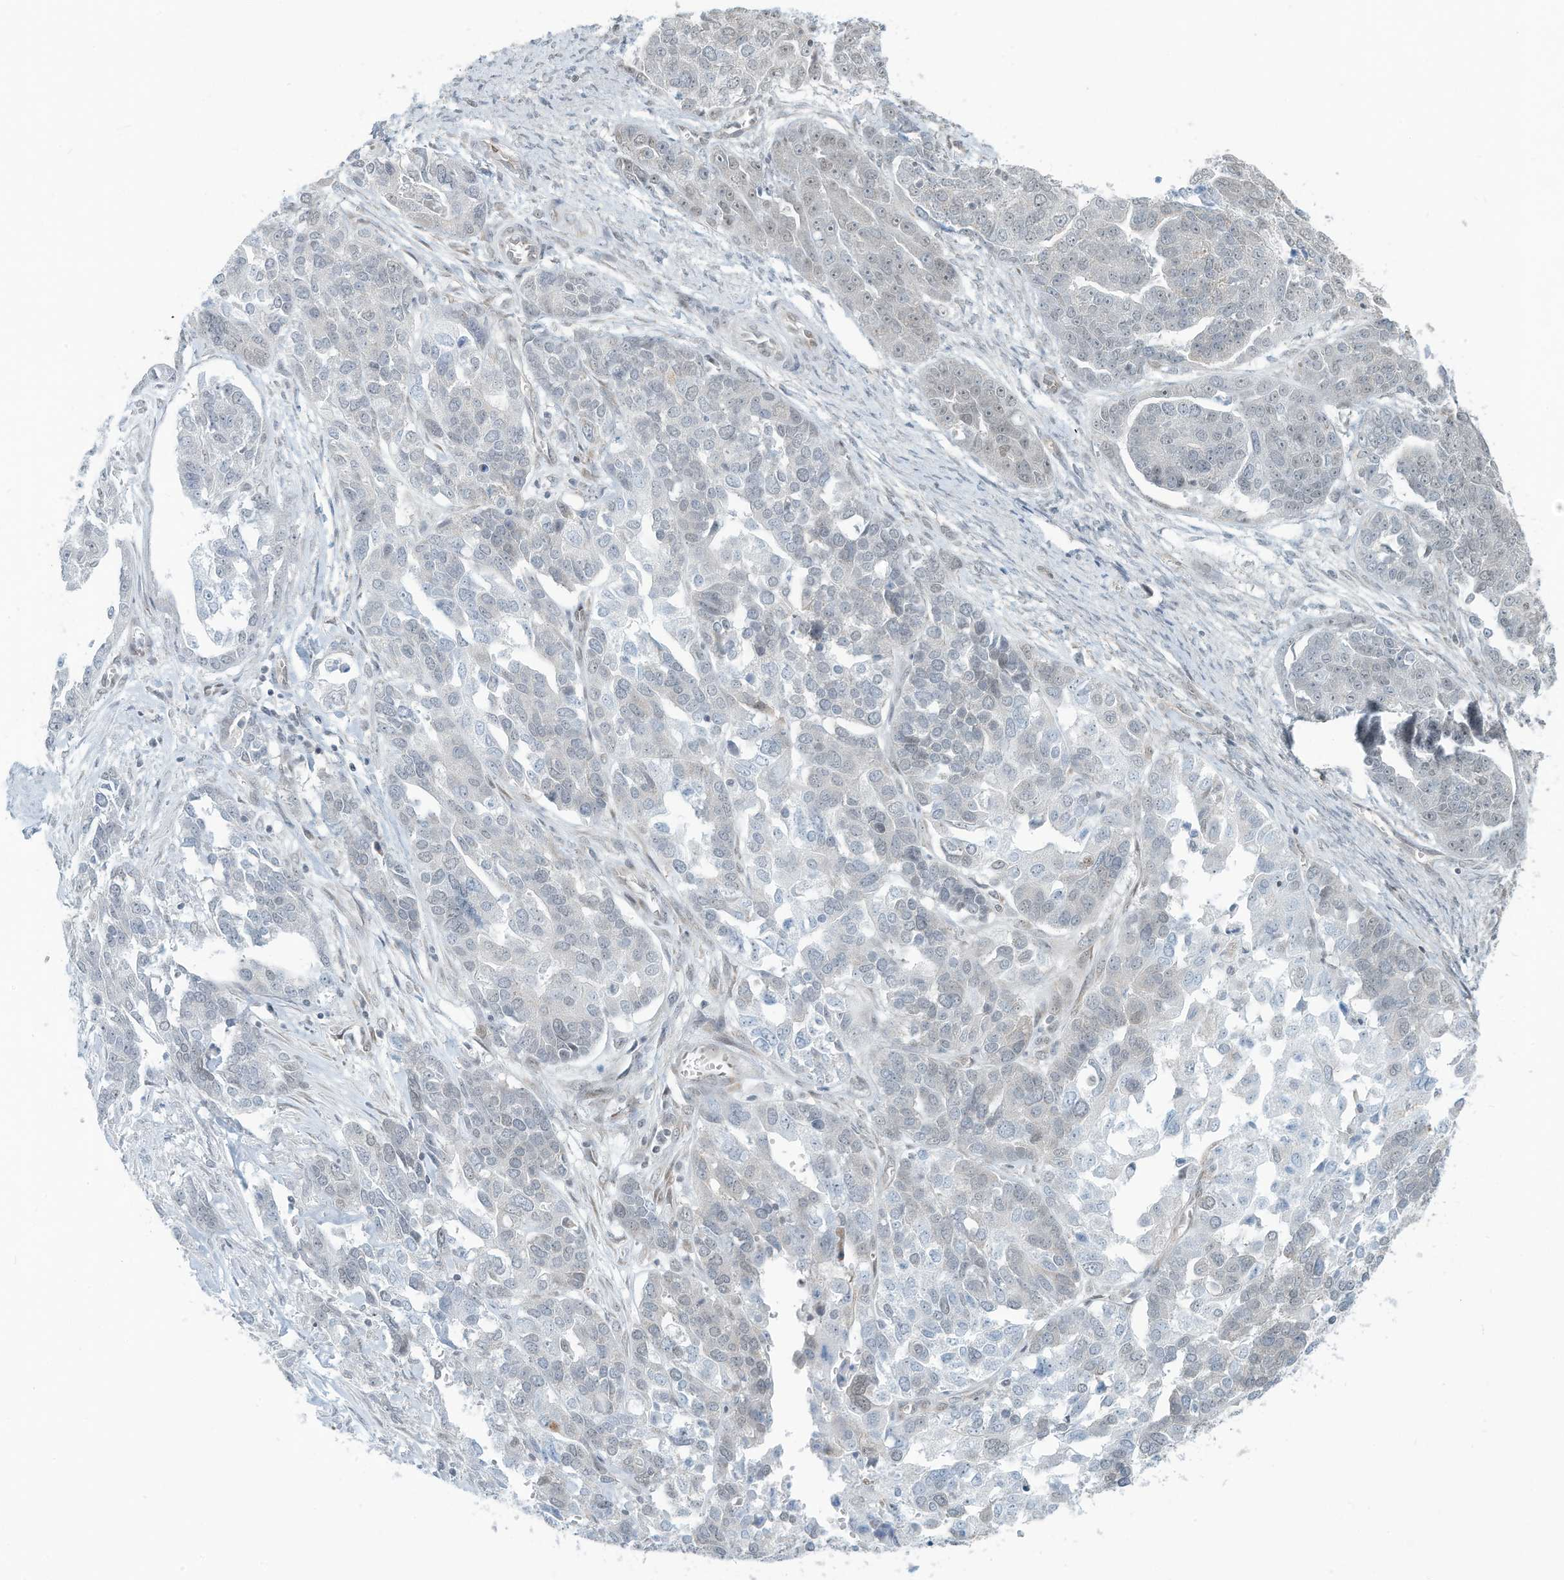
{"staining": {"intensity": "negative", "quantity": "none", "location": "none"}, "tissue": "ovarian cancer", "cell_type": "Tumor cells", "image_type": "cancer", "snomed": [{"axis": "morphology", "description": "Cystadenocarcinoma, serous, NOS"}, {"axis": "topography", "description": "Ovary"}], "caption": "The immunohistochemistry (IHC) photomicrograph has no significant positivity in tumor cells of serous cystadenocarcinoma (ovarian) tissue.", "gene": "SARNP", "patient": {"sex": "female", "age": 44}}